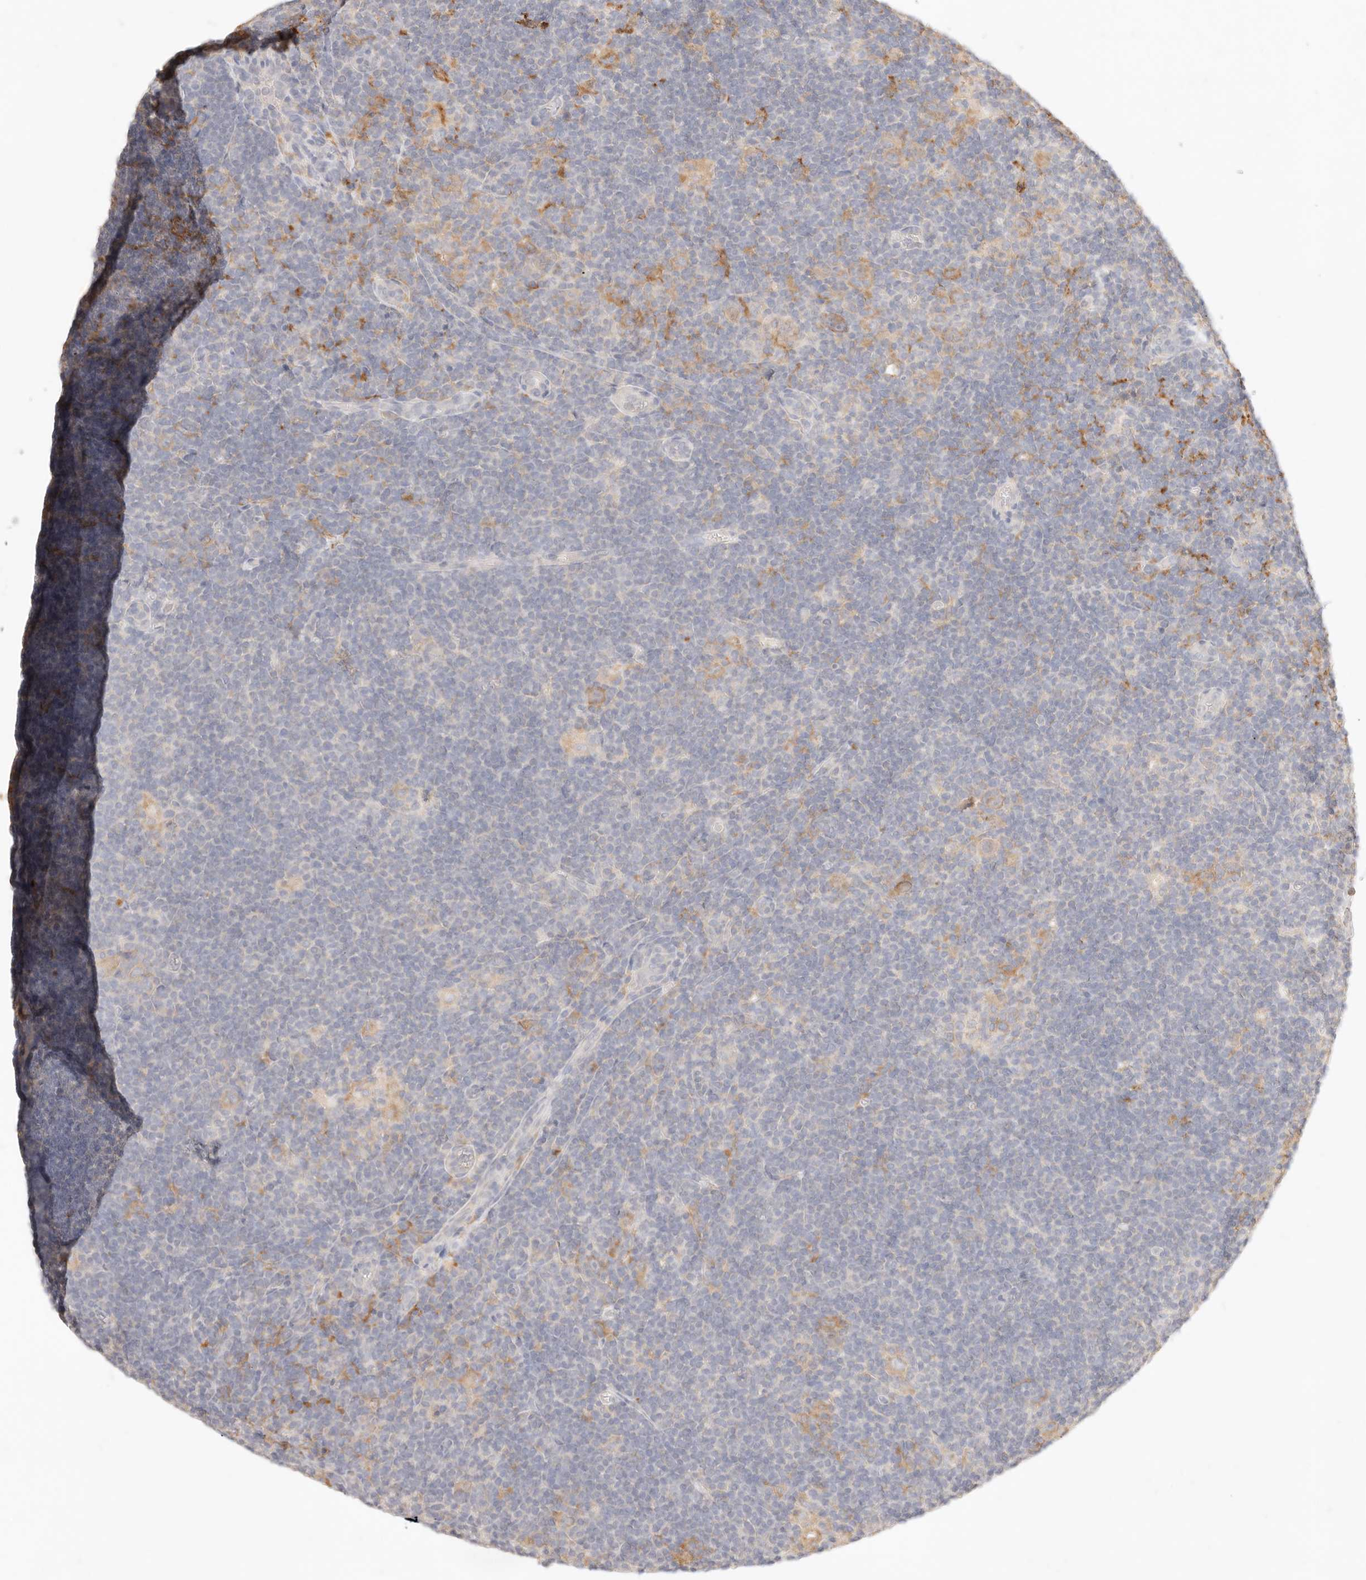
{"staining": {"intensity": "weak", "quantity": "25%-75%", "location": "cytoplasmic/membranous"}, "tissue": "lymphoma", "cell_type": "Tumor cells", "image_type": "cancer", "snomed": [{"axis": "morphology", "description": "Hodgkin's disease, NOS"}, {"axis": "topography", "description": "Lymph node"}], "caption": "Brown immunohistochemical staining in Hodgkin's disease exhibits weak cytoplasmic/membranous expression in approximately 25%-75% of tumor cells. (DAB (3,3'-diaminobenzidine) IHC, brown staining for protein, blue staining for nuclei).", "gene": "HK2", "patient": {"sex": "female", "age": 57}}